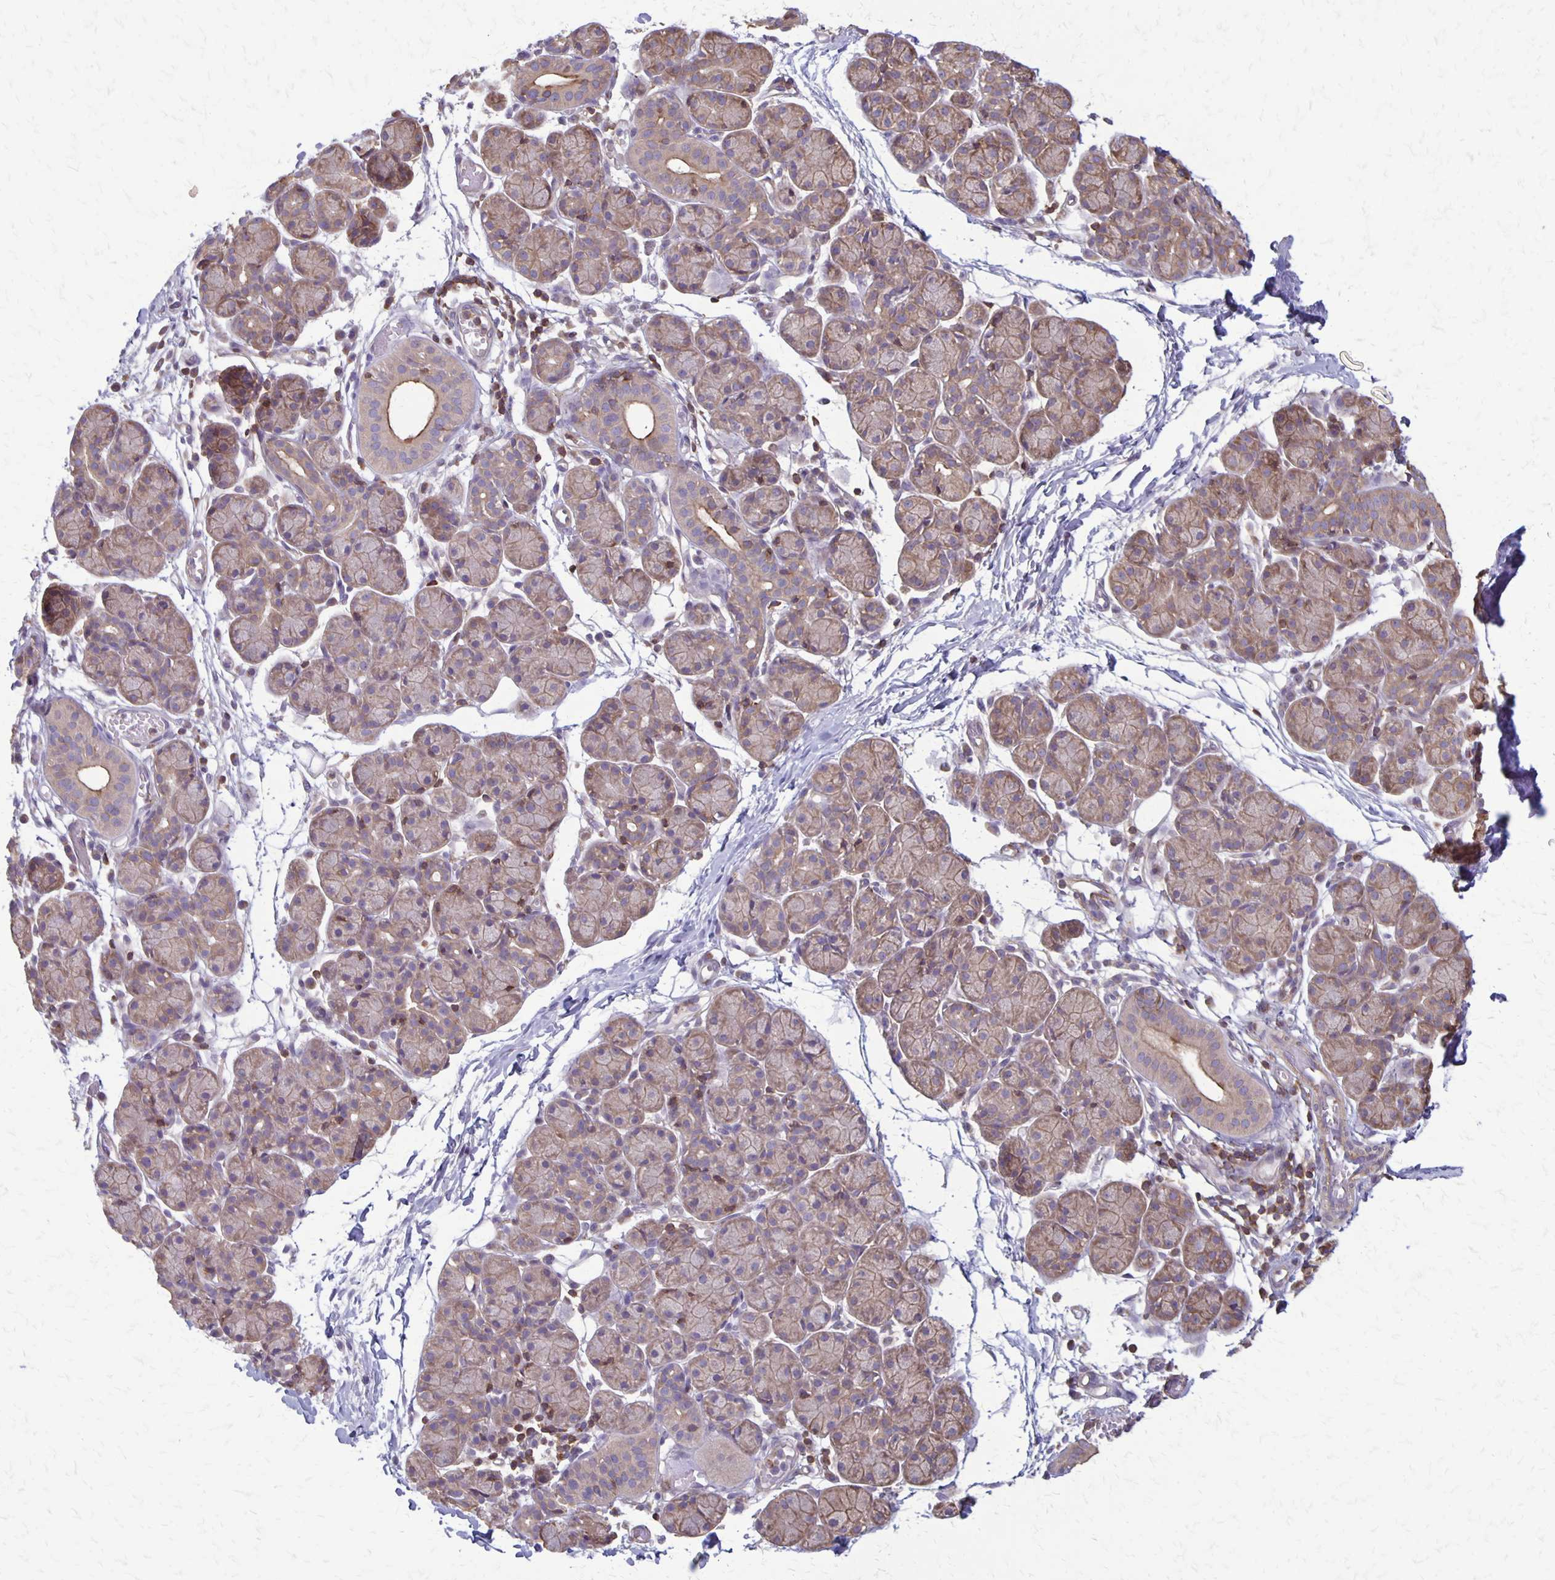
{"staining": {"intensity": "weak", "quantity": ">75%", "location": "cytoplasmic/membranous"}, "tissue": "salivary gland", "cell_type": "Glandular cells", "image_type": "normal", "snomed": [{"axis": "morphology", "description": "Normal tissue, NOS"}, {"axis": "morphology", "description": "Inflammation, NOS"}, {"axis": "topography", "description": "Lymph node"}, {"axis": "topography", "description": "Salivary gland"}], "caption": "Immunohistochemistry (IHC) of normal human salivary gland displays low levels of weak cytoplasmic/membranous staining in approximately >75% of glandular cells.", "gene": "SEPTIN5", "patient": {"sex": "male", "age": 3}}